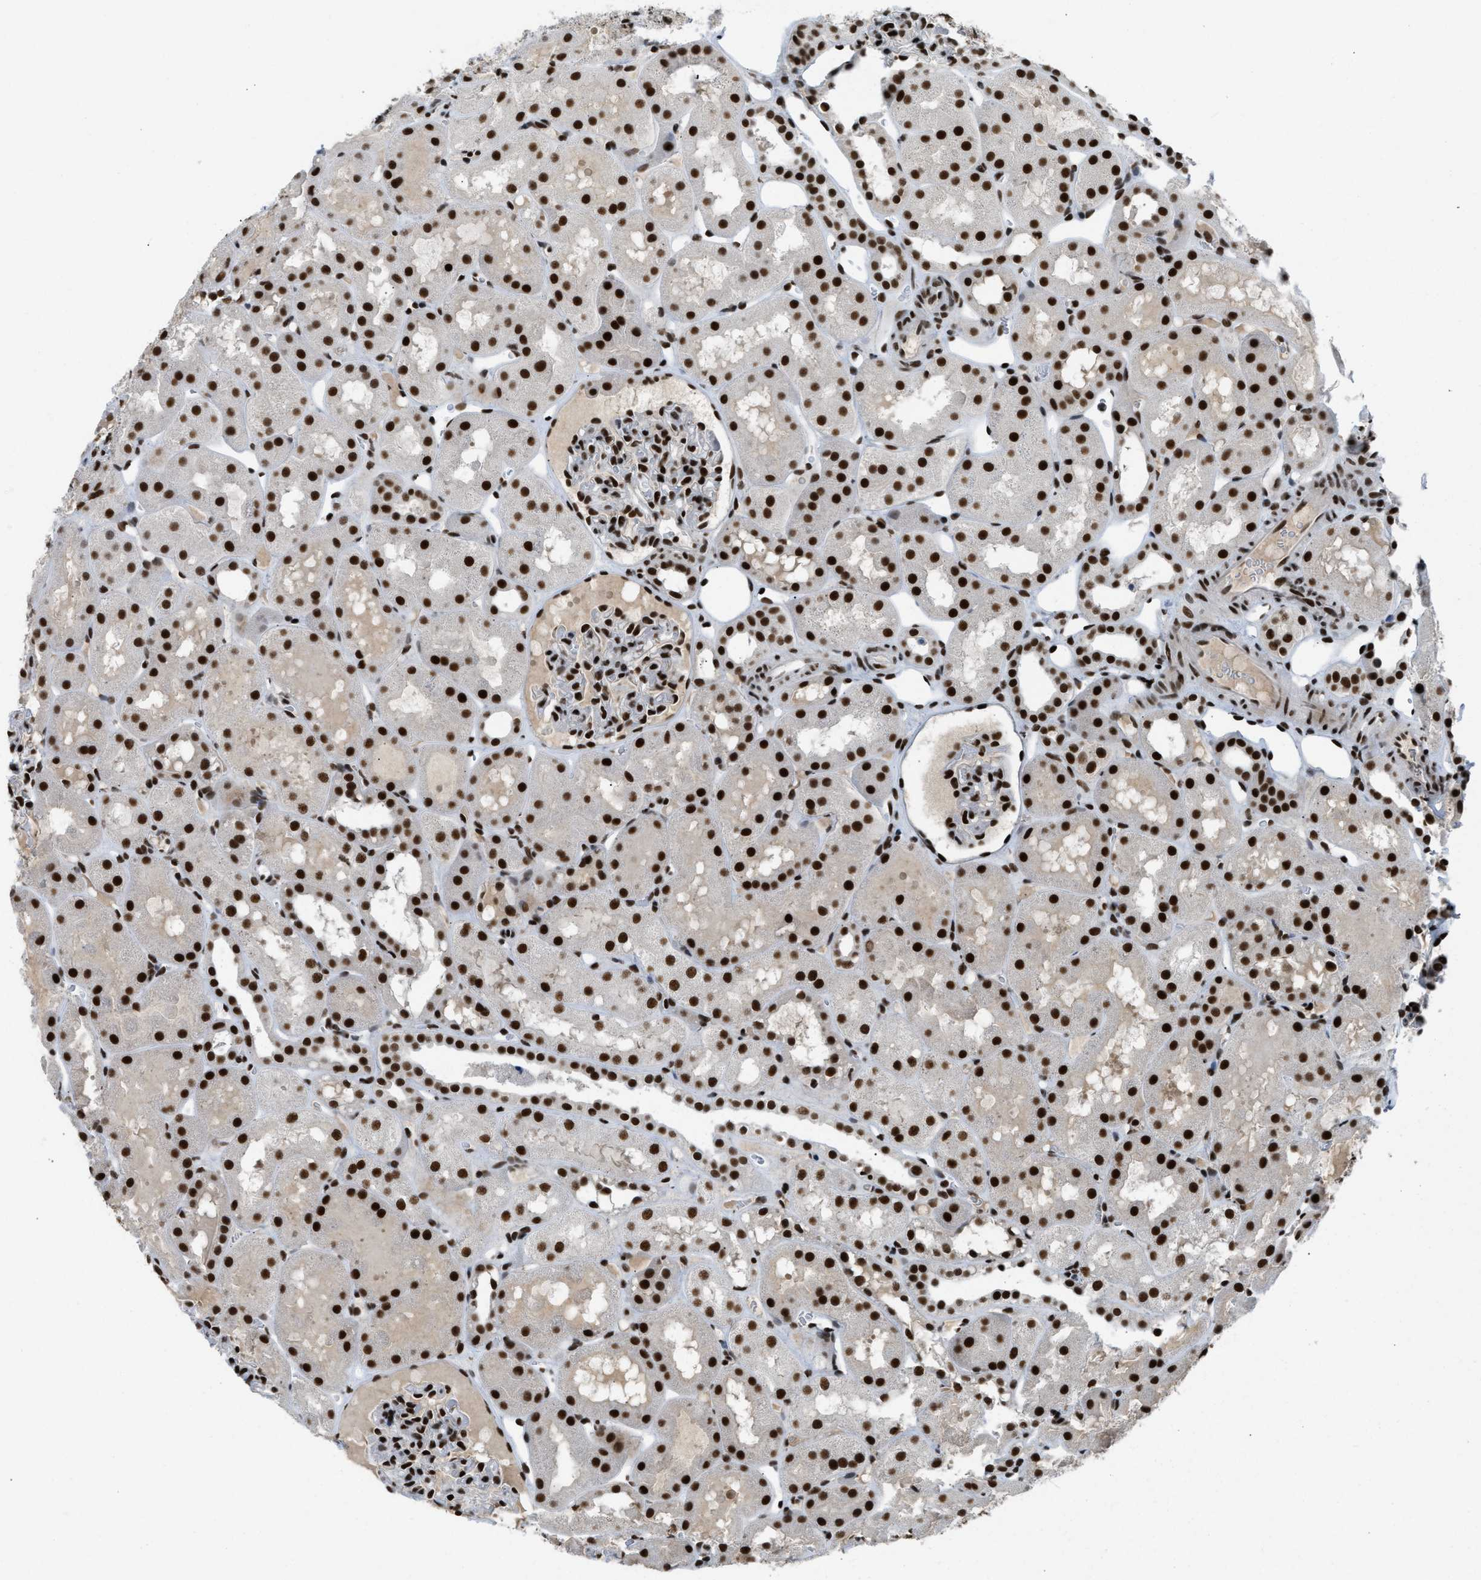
{"staining": {"intensity": "strong", "quantity": ">75%", "location": "nuclear"}, "tissue": "kidney", "cell_type": "Cells in glomeruli", "image_type": "normal", "snomed": [{"axis": "morphology", "description": "Normal tissue, NOS"}, {"axis": "topography", "description": "Kidney"}, {"axis": "topography", "description": "Urinary bladder"}], "caption": "DAB immunohistochemical staining of benign human kidney reveals strong nuclear protein positivity in about >75% of cells in glomeruli. (Brightfield microscopy of DAB IHC at high magnification).", "gene": "SCAF4", "patient": {"sex": "male", "age": 16}}